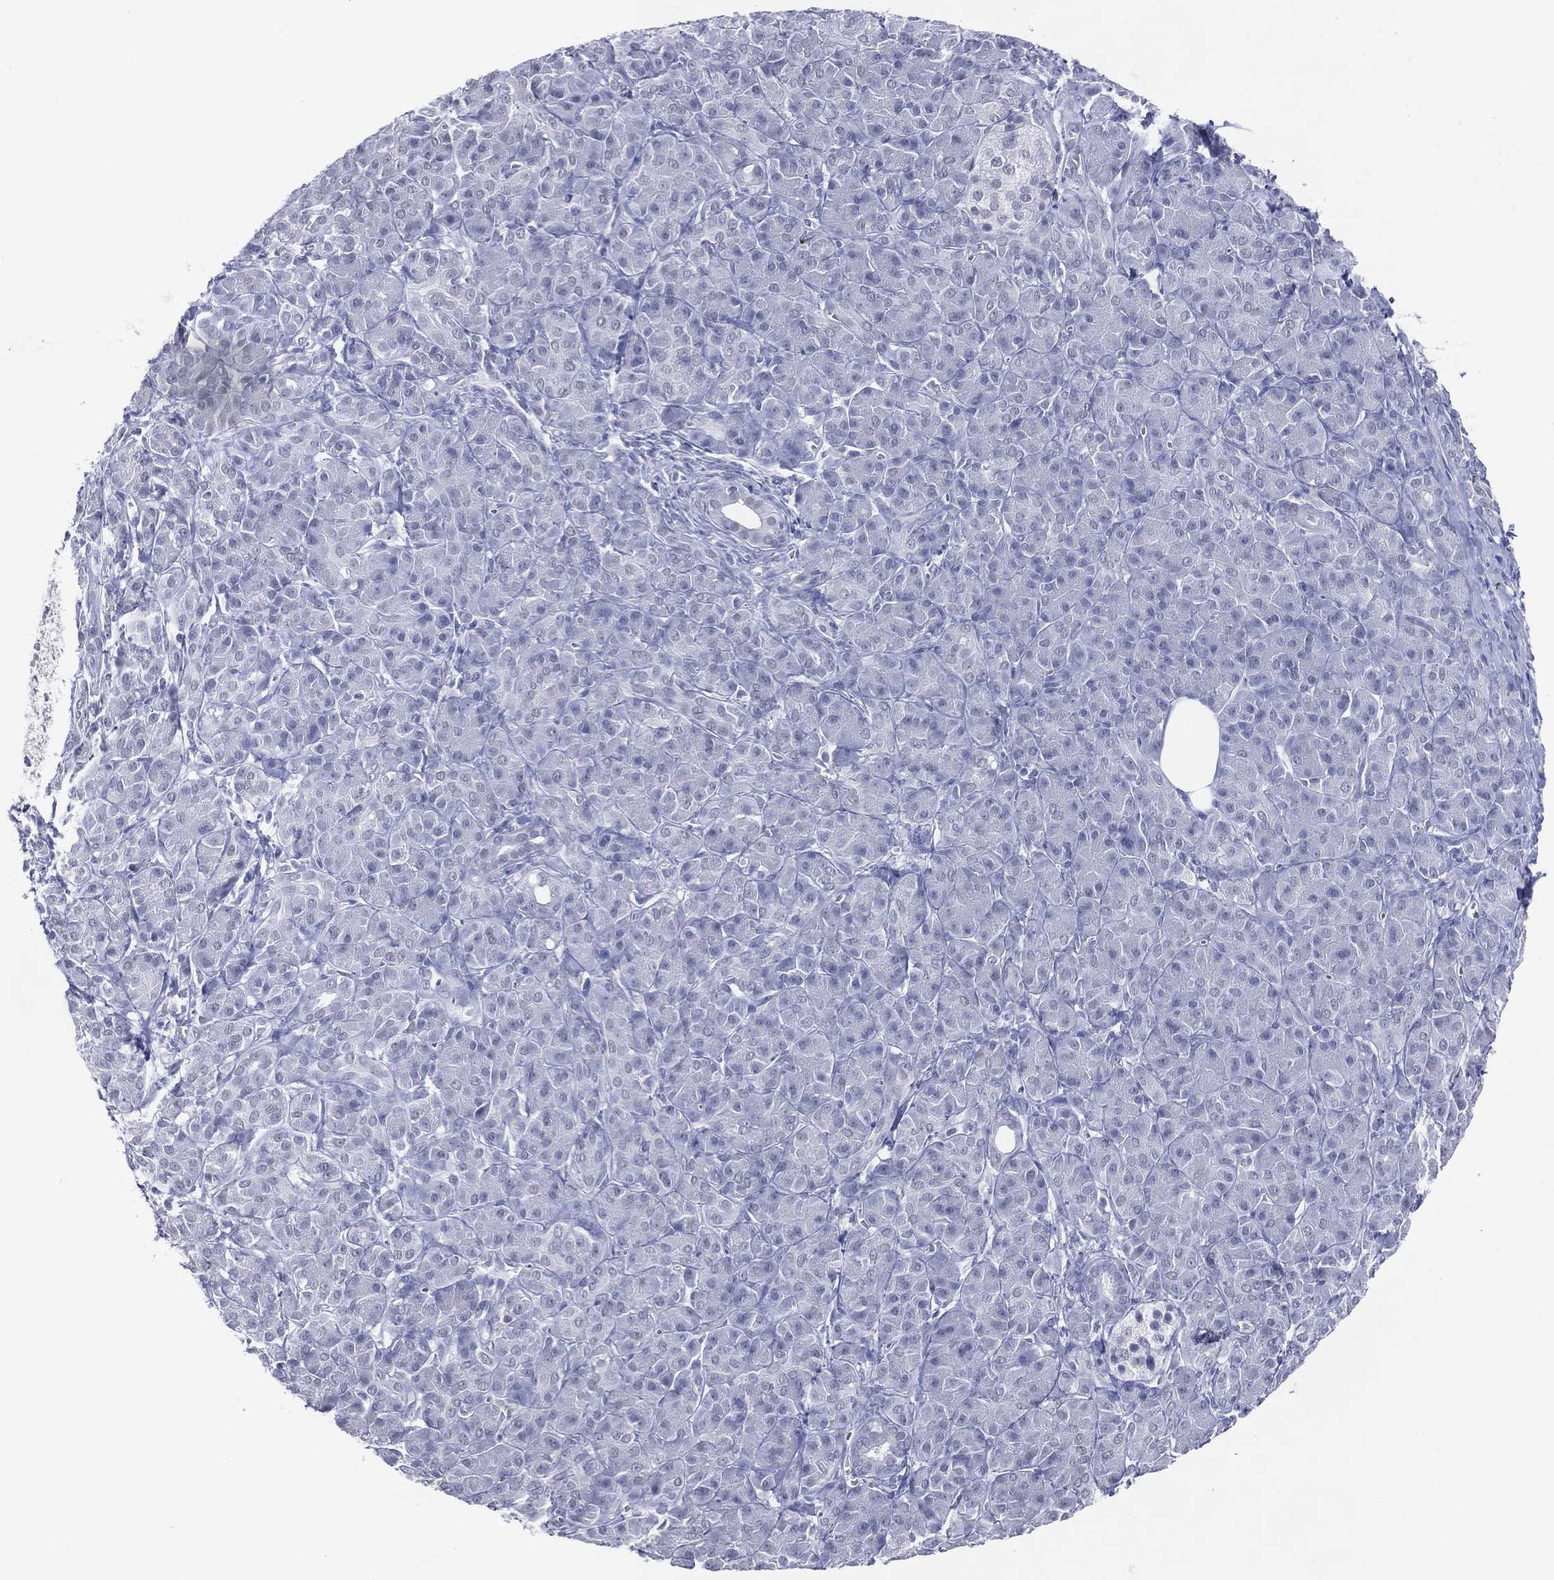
{"staining": {"intensity": "negative", "quantity": "none", "location": "none"}, "tissue": "pancreatic cancer", "cell_type": "Tumor cells", "image_type": "cancer", "snomed": [{"axis": "morphology", "description": "Adenocarcinoma, NOS"}, {"axis": "topography", "description": "Pancreas"}], "caption": "Tumor cells are negative for brown protein staining in pancreatic cancer (adenocarcinoma). (DAB (3,3'-diaminobenzidine) immunohistochemistry, high magnification).", "gene": "CFAP58", "patient": {"sex": "male", "age": 61}}